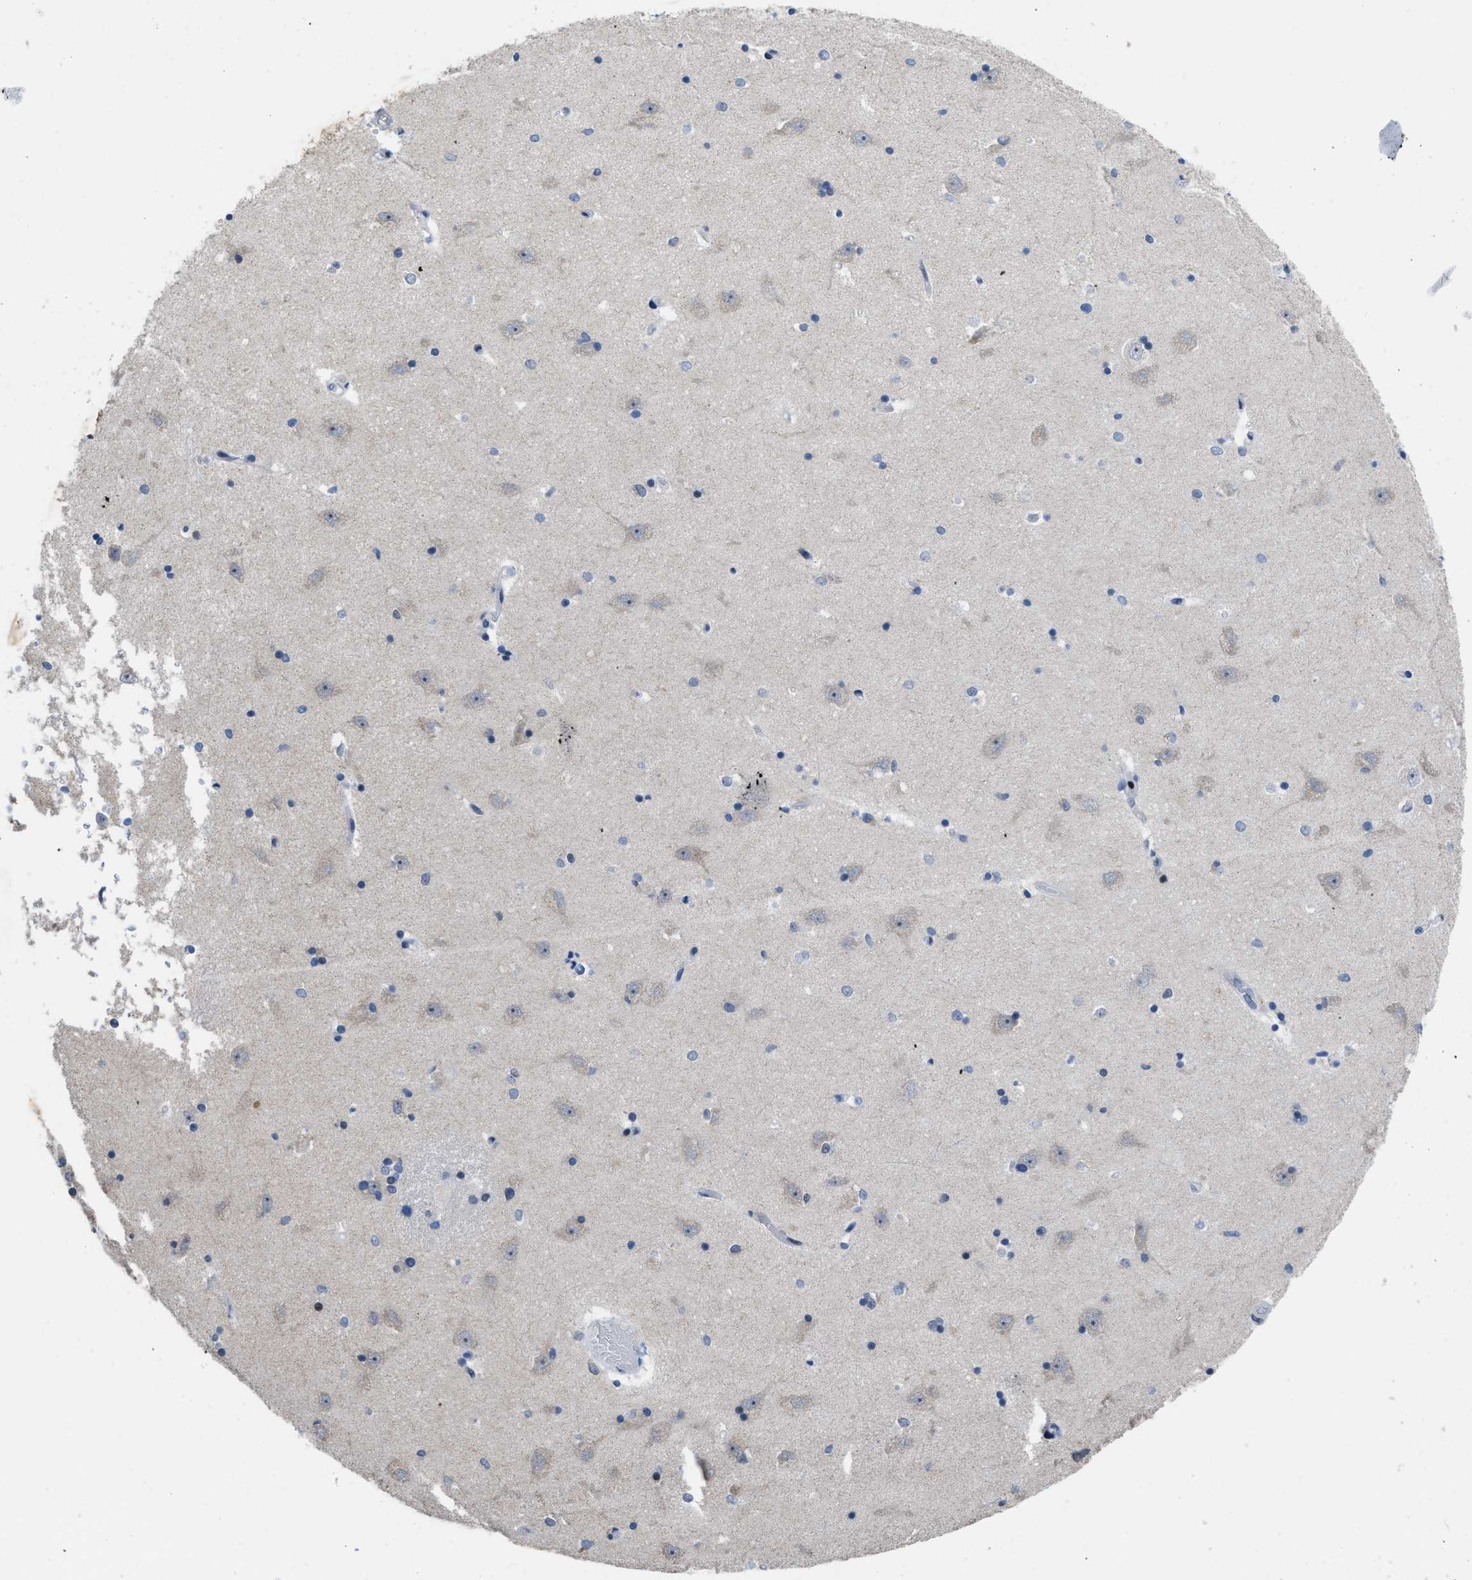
{"staining": {"intensity": "negative", "quantity": "none", "location": "none"}, "tissue": "hippocampus", "cell_type": "Glial cells", "image_type": "normal", "snomed": [{"axis": "morphology", "description": "Normal tissue, NOS"}, {"axis": "topography", "description": "Hippocampus"}], "caption": "Hippocampus stained for a protein using immunohistochemistry demonstrates no expression glial cells.", "gene": "SETDB1", "patient": {"sex": "male", "age": 45}}